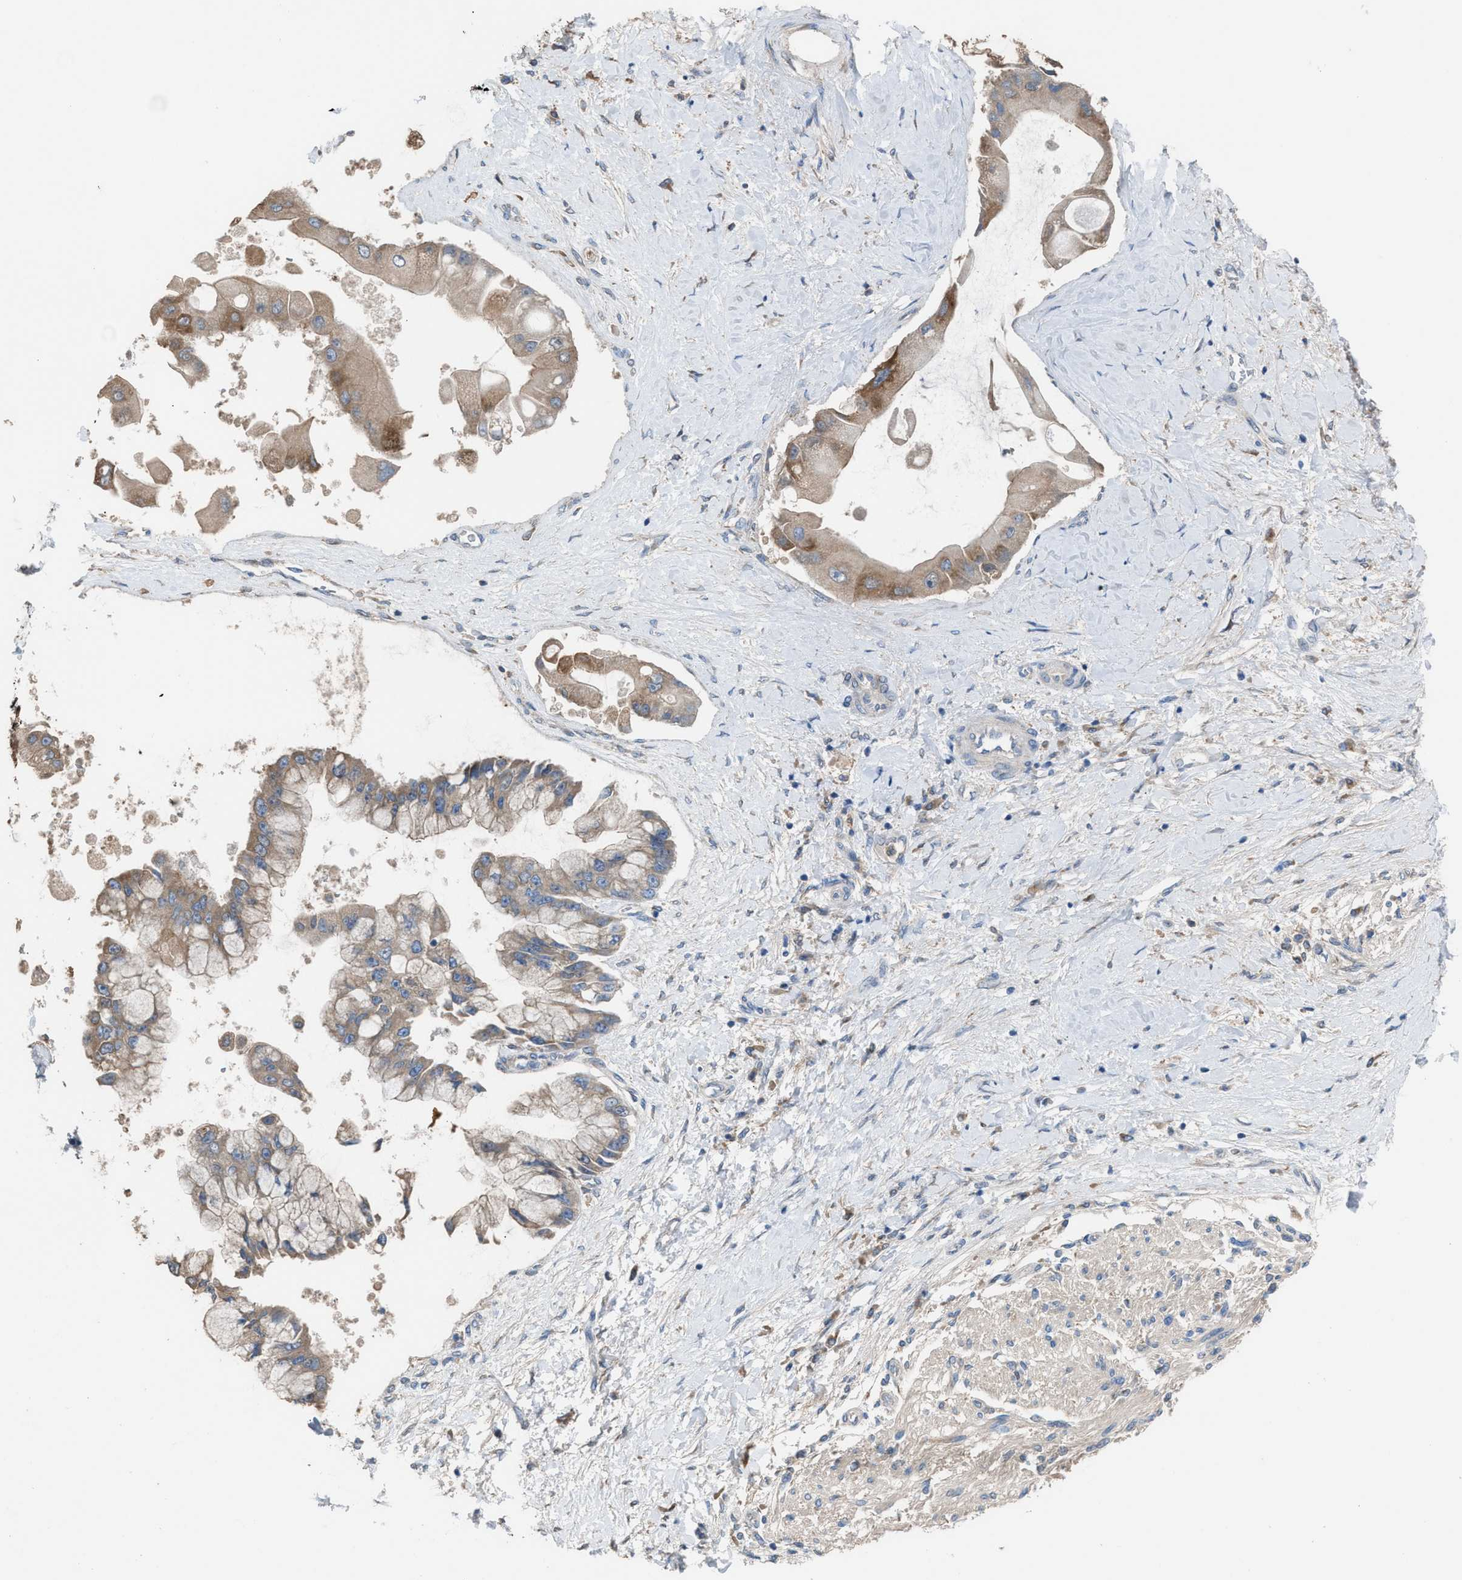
{"staining": {"intensity": "weak", "quantity": ">75%", "location": "cytoplasmic/membranous"}, "tissue": "liver cancer", "cell_type": "Tumor cells", "image_type": "cancer", "snomed": [{"axis": "morphology", "description": "Cholangiocarcinoma"}, {"axis": "topography", "description": "Liver"}], "caption": "A photomicrograph of cholangiocarcinoma (liver) stained for a protein exhibits weak cytoplasmic/membranous brown staining in tumor cells. The staining is performed using DAB (3,3'-diaminobenzidine) brown chromogen to label protein expression. The nuclei are counter-stained blue using hematoxylin.", "gene": "NQO2", "patient": {"sex": "male", "age": 50}}